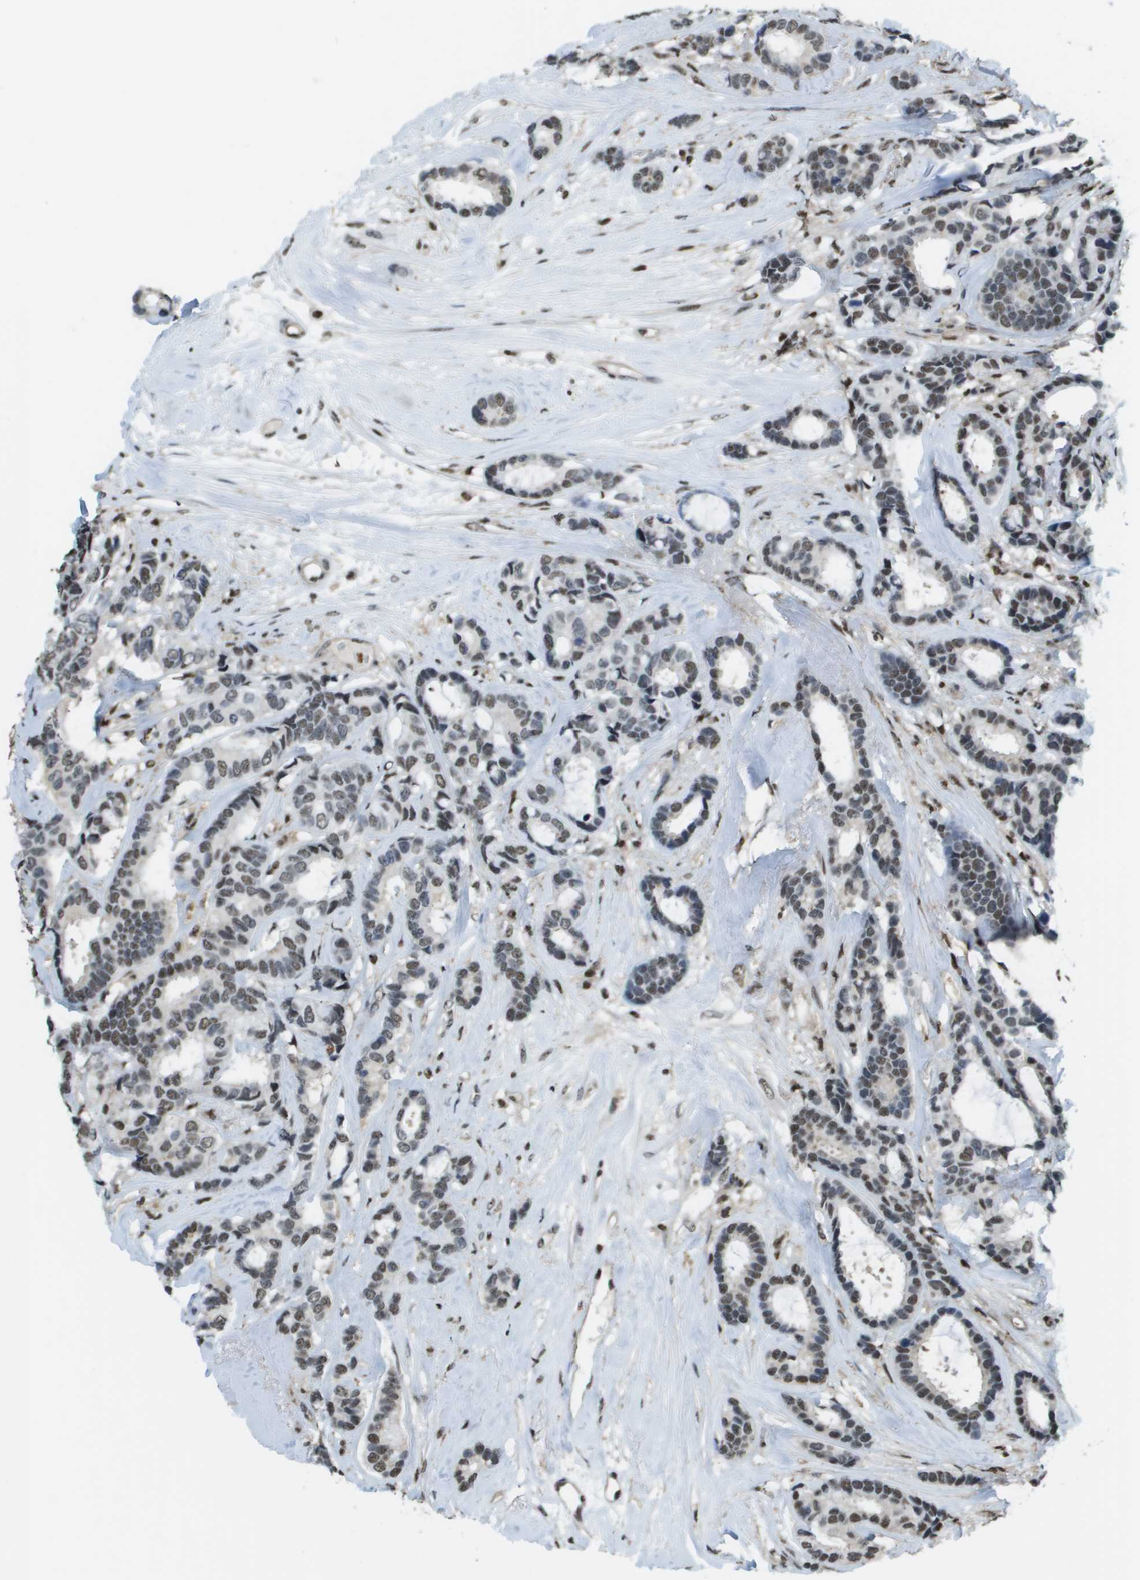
{"staining": {"intensity": "weak", "quantity": "25%-75%", "location": "nuclear"}, "tissue": "breast cancer", "cell_type": "Tumor cells", "image_type": "cancer", "snomed": [{"axis": "morphology", "description": "Duct carcinoma"}, {"axis": "topography", "description": "Breast"}], "caption": "IHC (DAB (3,3'-diaminobenzidine)) staining of human breast infiltrating ductal carcinoma exhibits weak nuclear protein staining in approximately 25%-75% of tumor cells.", "gene": "SP100", "patient": {"sex": "female", "age": 87}}